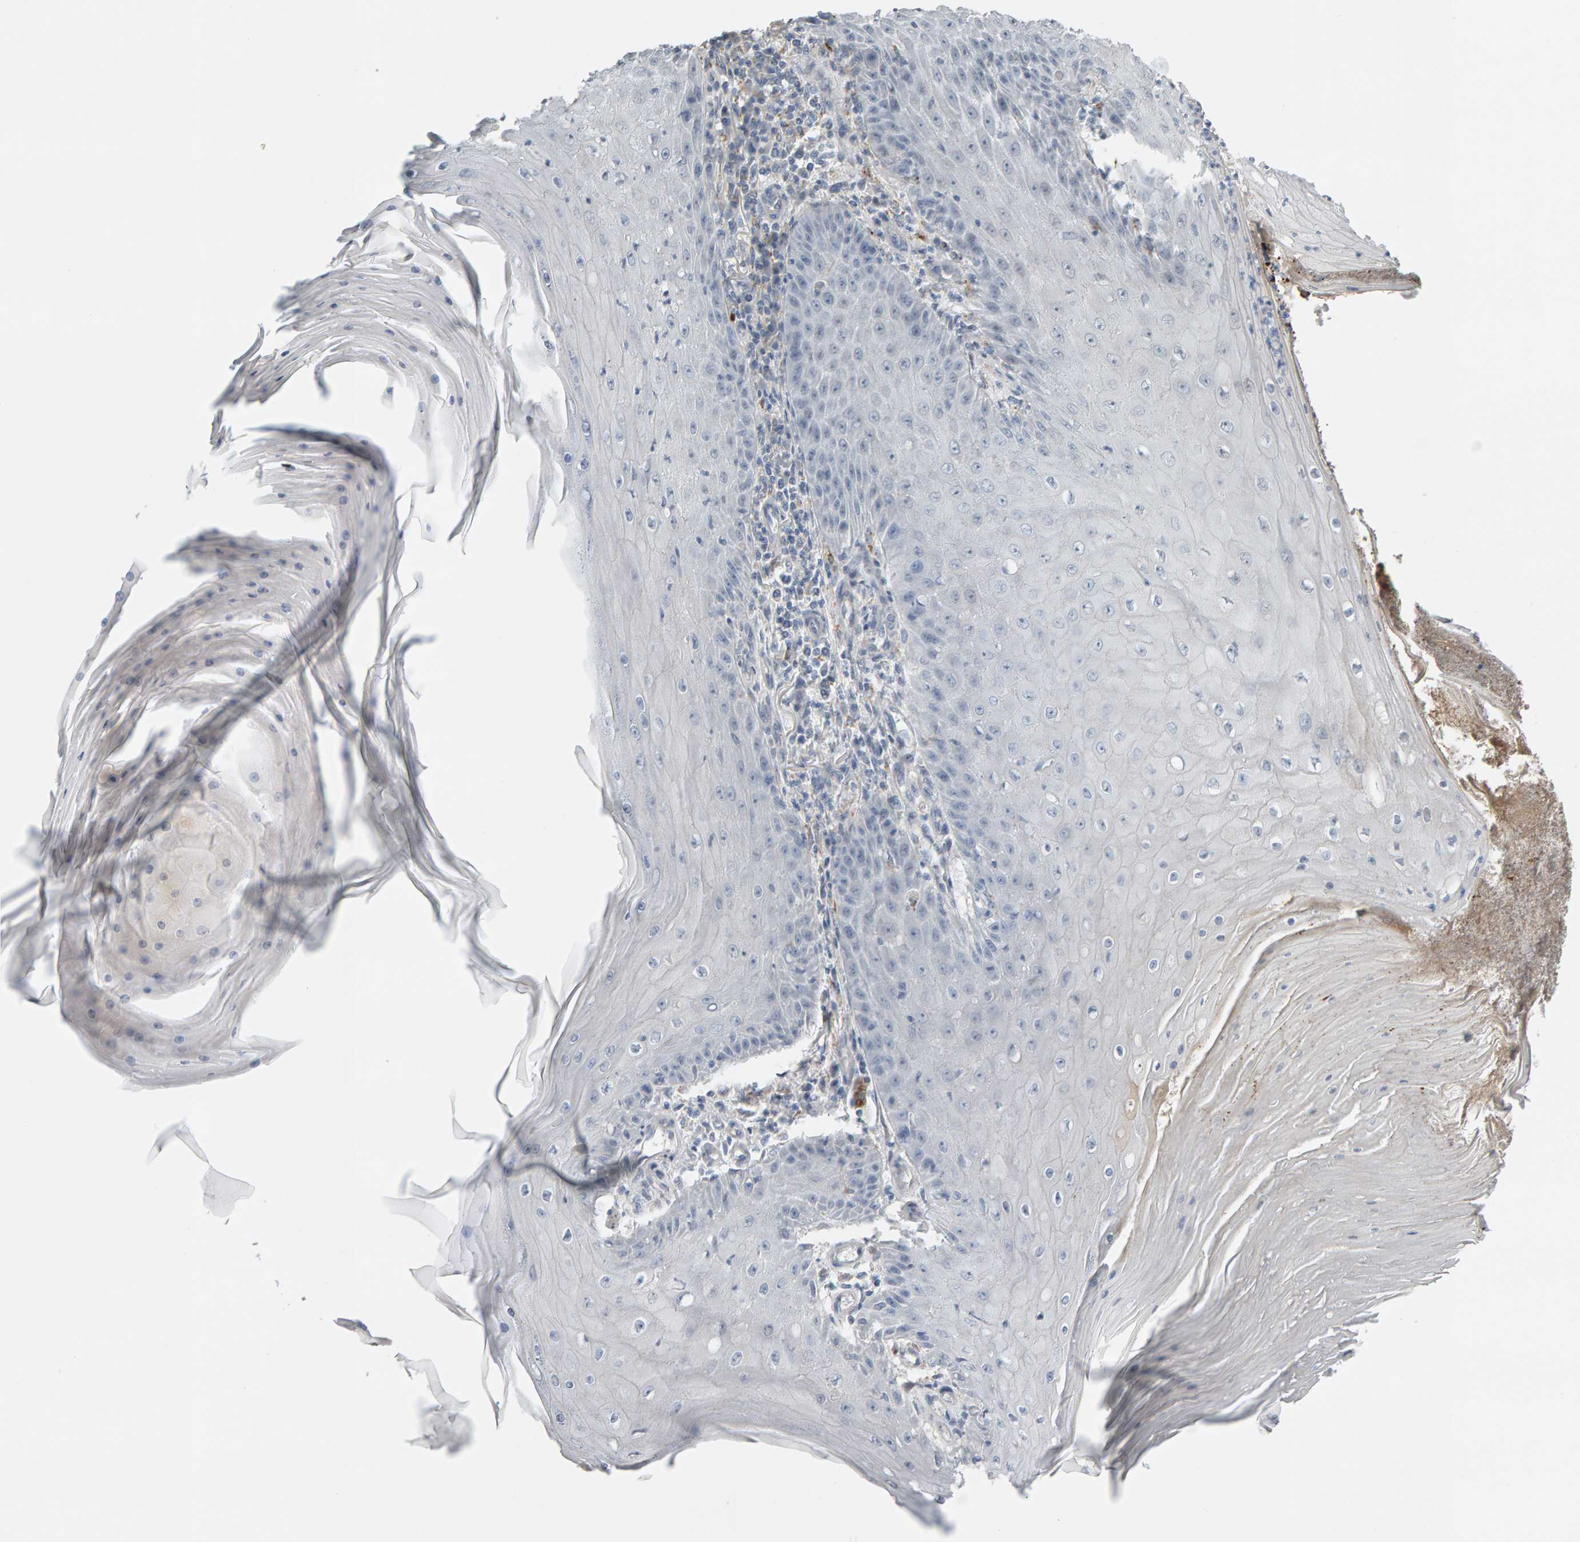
{"staining": {"intensity": "negative", "quantity": "none", "location": "none"}, "tissue": "skin cancer", "cell_type": "Tumor cells", "image_type": "cancer", "snomed": [{"axis": "morphology", "description": "Squamous cell carcinoma, NOS"}, {"axis": "topography", "description": "Skin"}], "caption": "The immunohistochemistry histopathology image has no significant expression in tumor cells of skin cancer (squamous cell carcinoma) tissue. Nuclei are stained in blue.", "gene": "IPPK", "patient": {"sex": "female", "age": 73}}